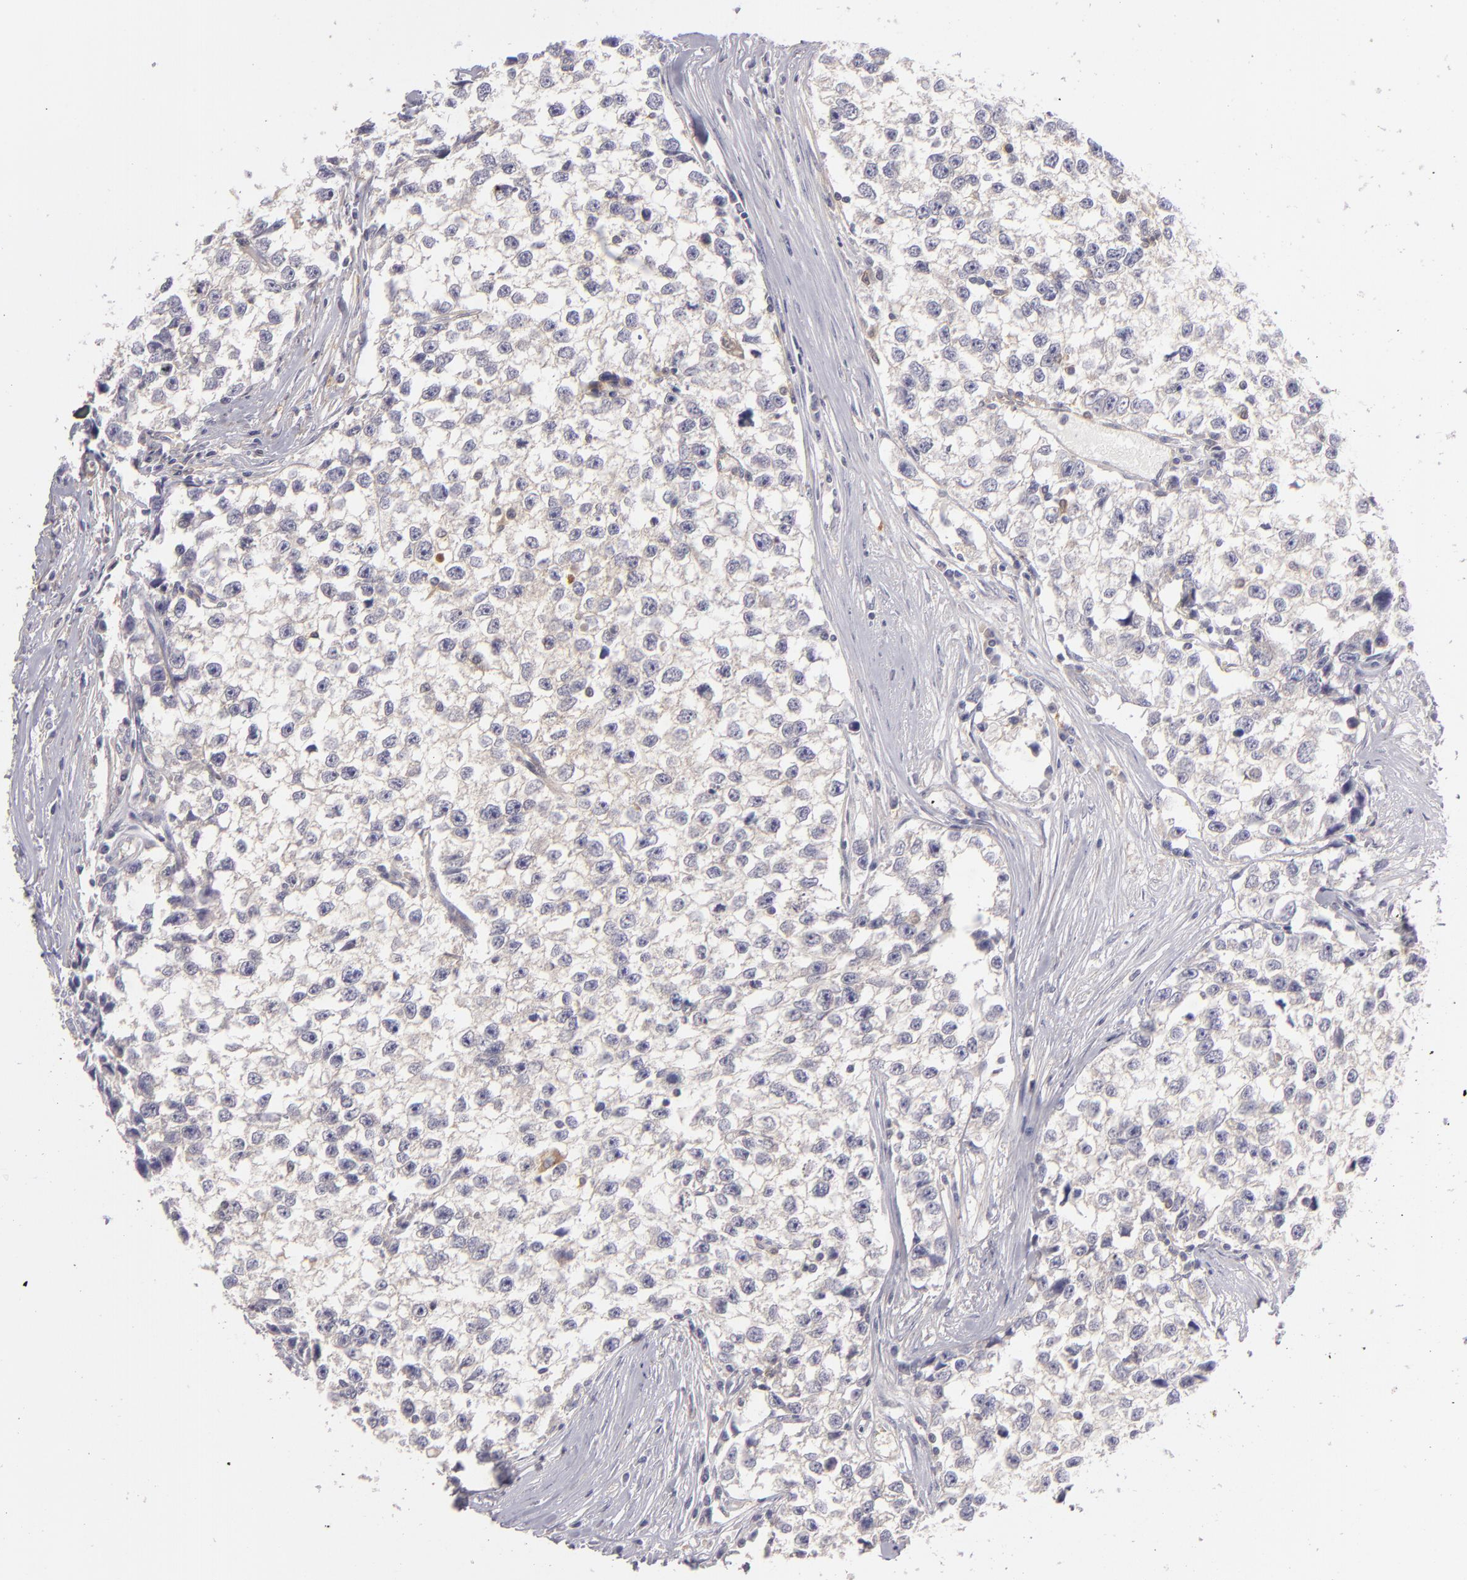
{"staining": {"intensity": "weak", "quantity": ">75%", "location": "cytoplasmic/membranous"}, "tissue": "testis cancer", "cell_type": "Tumor cells", "image_type": "cancer", "snomed": [{"axis": "morphology", "description": "Seminoma, NOS"}, {"axis": "morphology", "description": "Carcinoma, Embryonal, NOS"}, {"axis": "topography", "description": "Testis"}], "caption": "Human embryonal carcinoma (testis) stained with a brown dye displays weak cytoplasmic/membranous positive staining in about >75% of tumor cells.", "gene": "MMP10", "patient": {"sex": "male", "age": 30}}